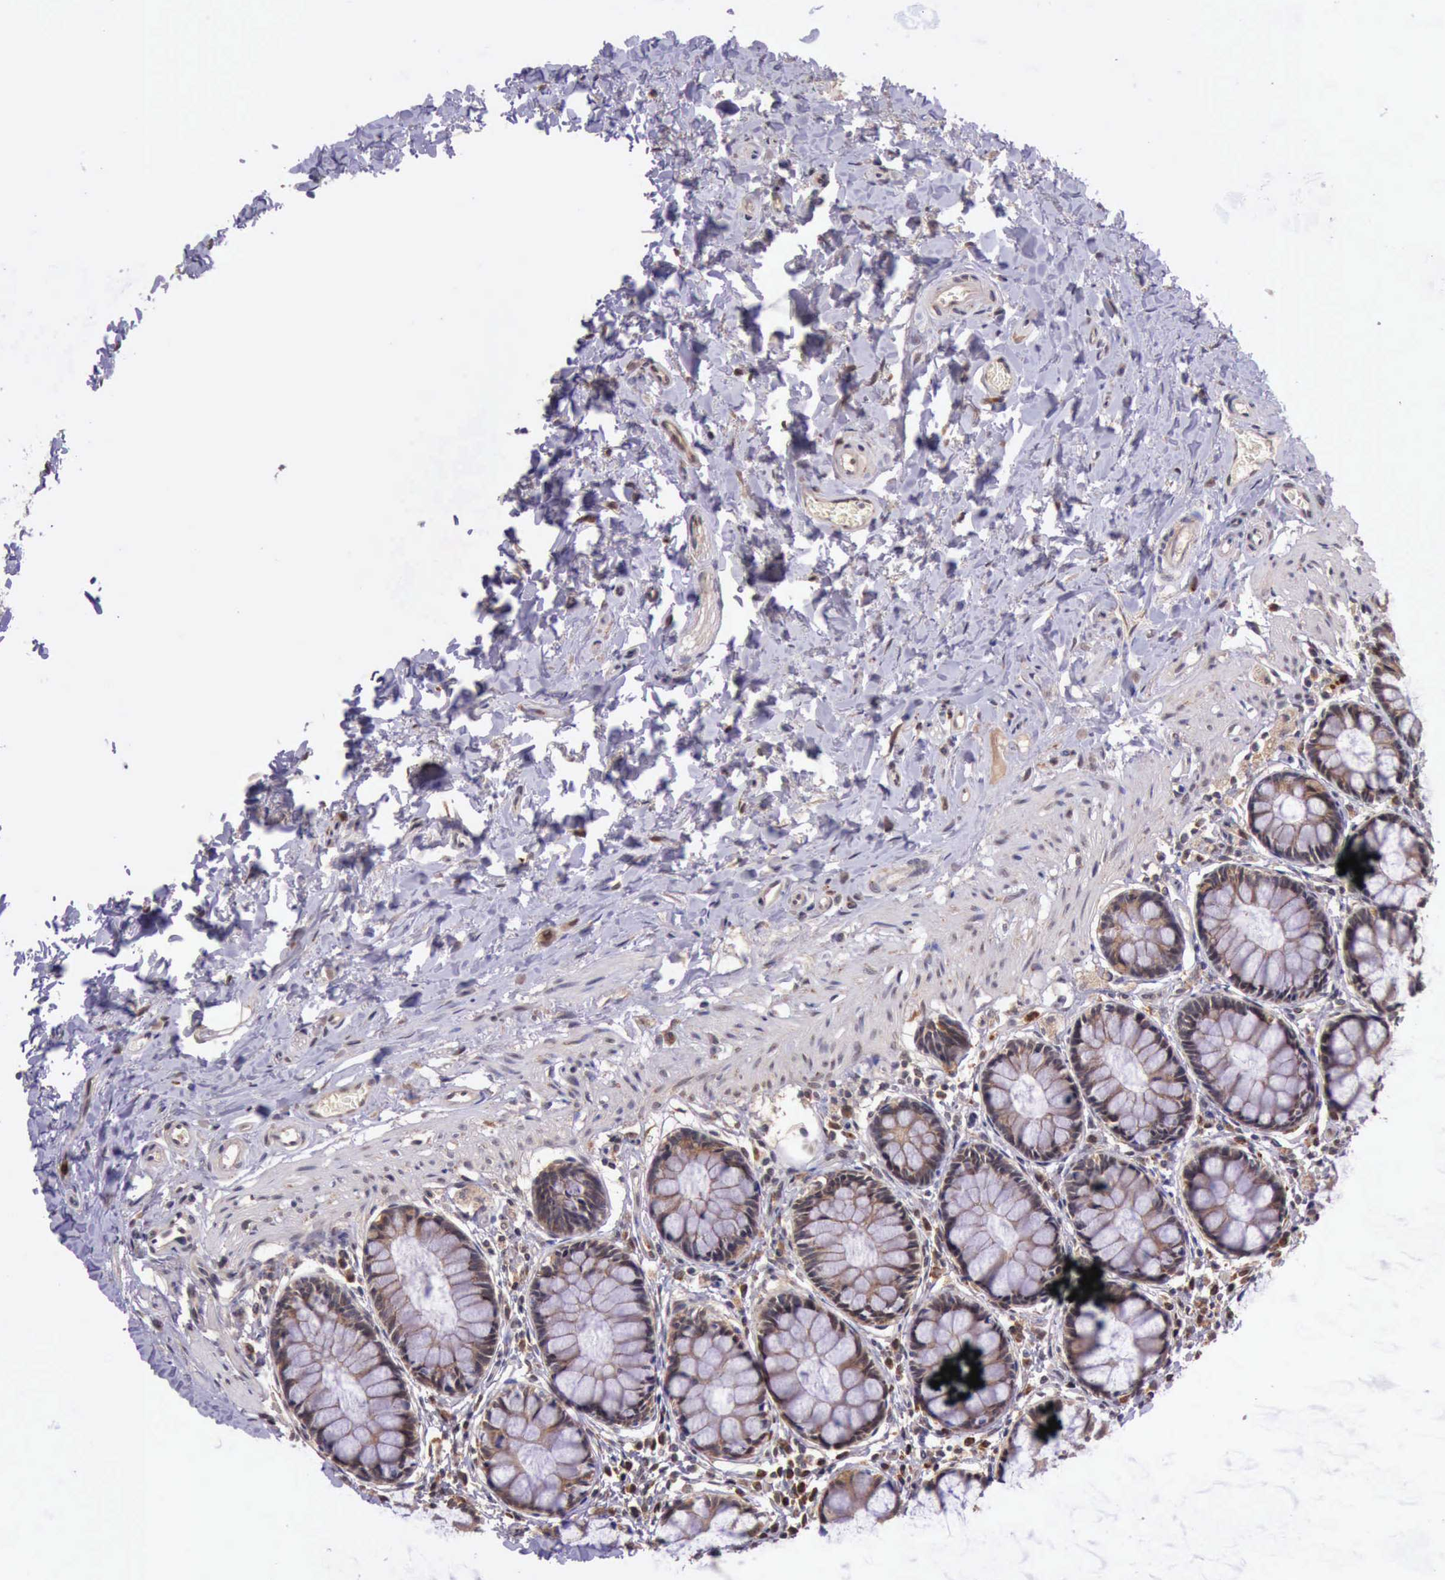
{"staining": {"intensity": "moderate", "quantity": "25%-75%", "location": "cytoplasmic/membranous"}, "tissue": "rectum", "cell_type": "Glandular cells", "image_type": "normal", "snomed": [{"axis": "morphology", "description": "Normal tissue, NOS"}, {"axis": "topography", "description": "Rectum"}], "caption": "Protein staining by IHC displays moderate cytoplasmic/membranous expression in about 25%-75% of glandular cells in benign rectum.", "gene": "ARMCX3", "patient": {"sex": "male", "age": 86}}